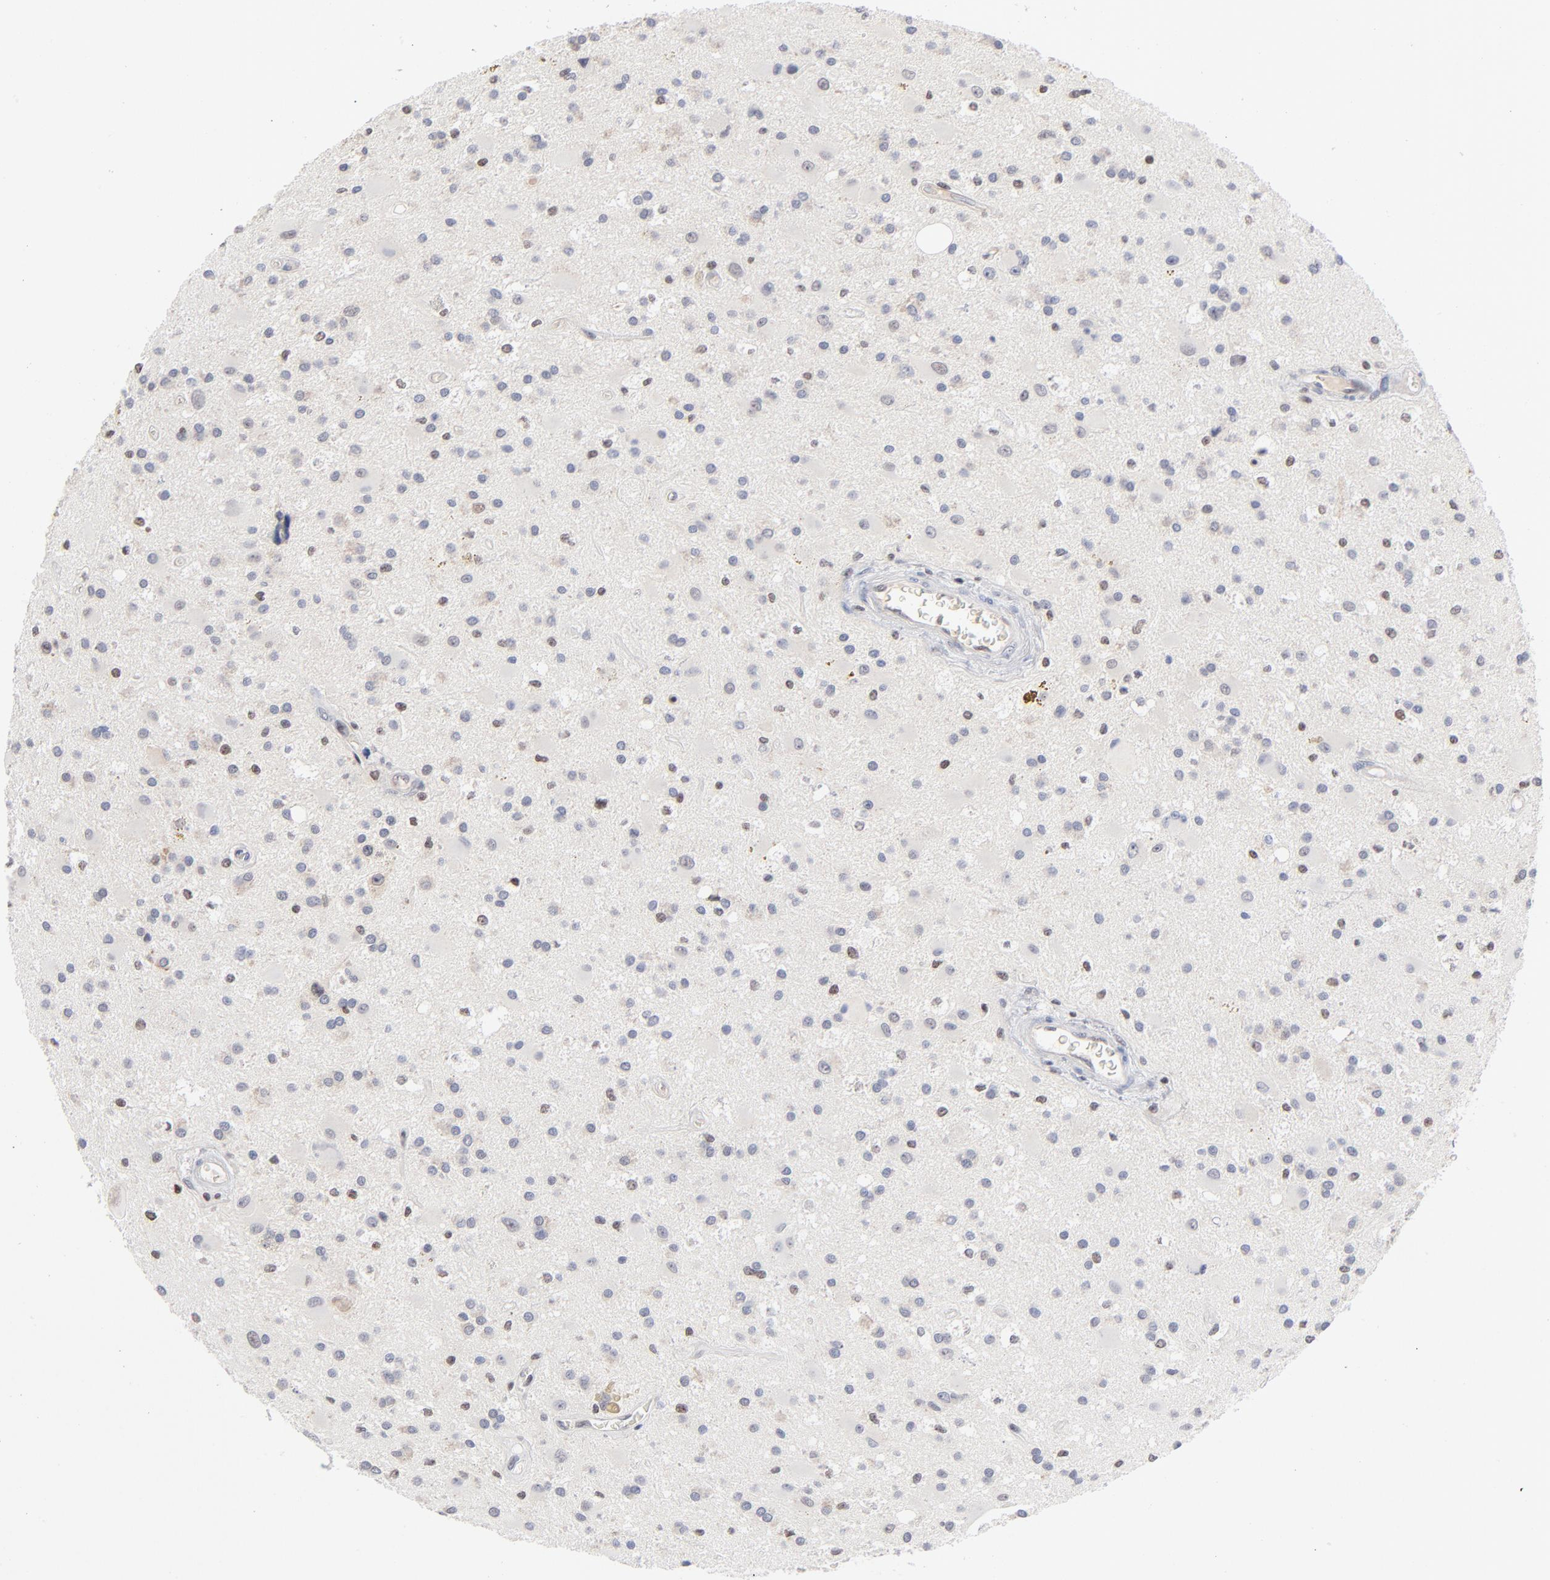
{"staining": {"intensity": "weak", "quantity": "<25%", "location": "nuclear"}, "tissue": "glioma", "cell_type": "Tumor cells", "image_type": "cancer", "snomed": [{"axis": "morphology", "description": "Glioma, malignant, Low grade"}, {"axis": "topography", "description": "Brain"}], "caption": "Tumor cells show no significant expression in malignant low-grade glioma. (Brightfield microscopy of DAB immunohistochemistry (IHC) at high magnification).", "gene": "MAX", "patient": {"sex": "male", "age": 58}}